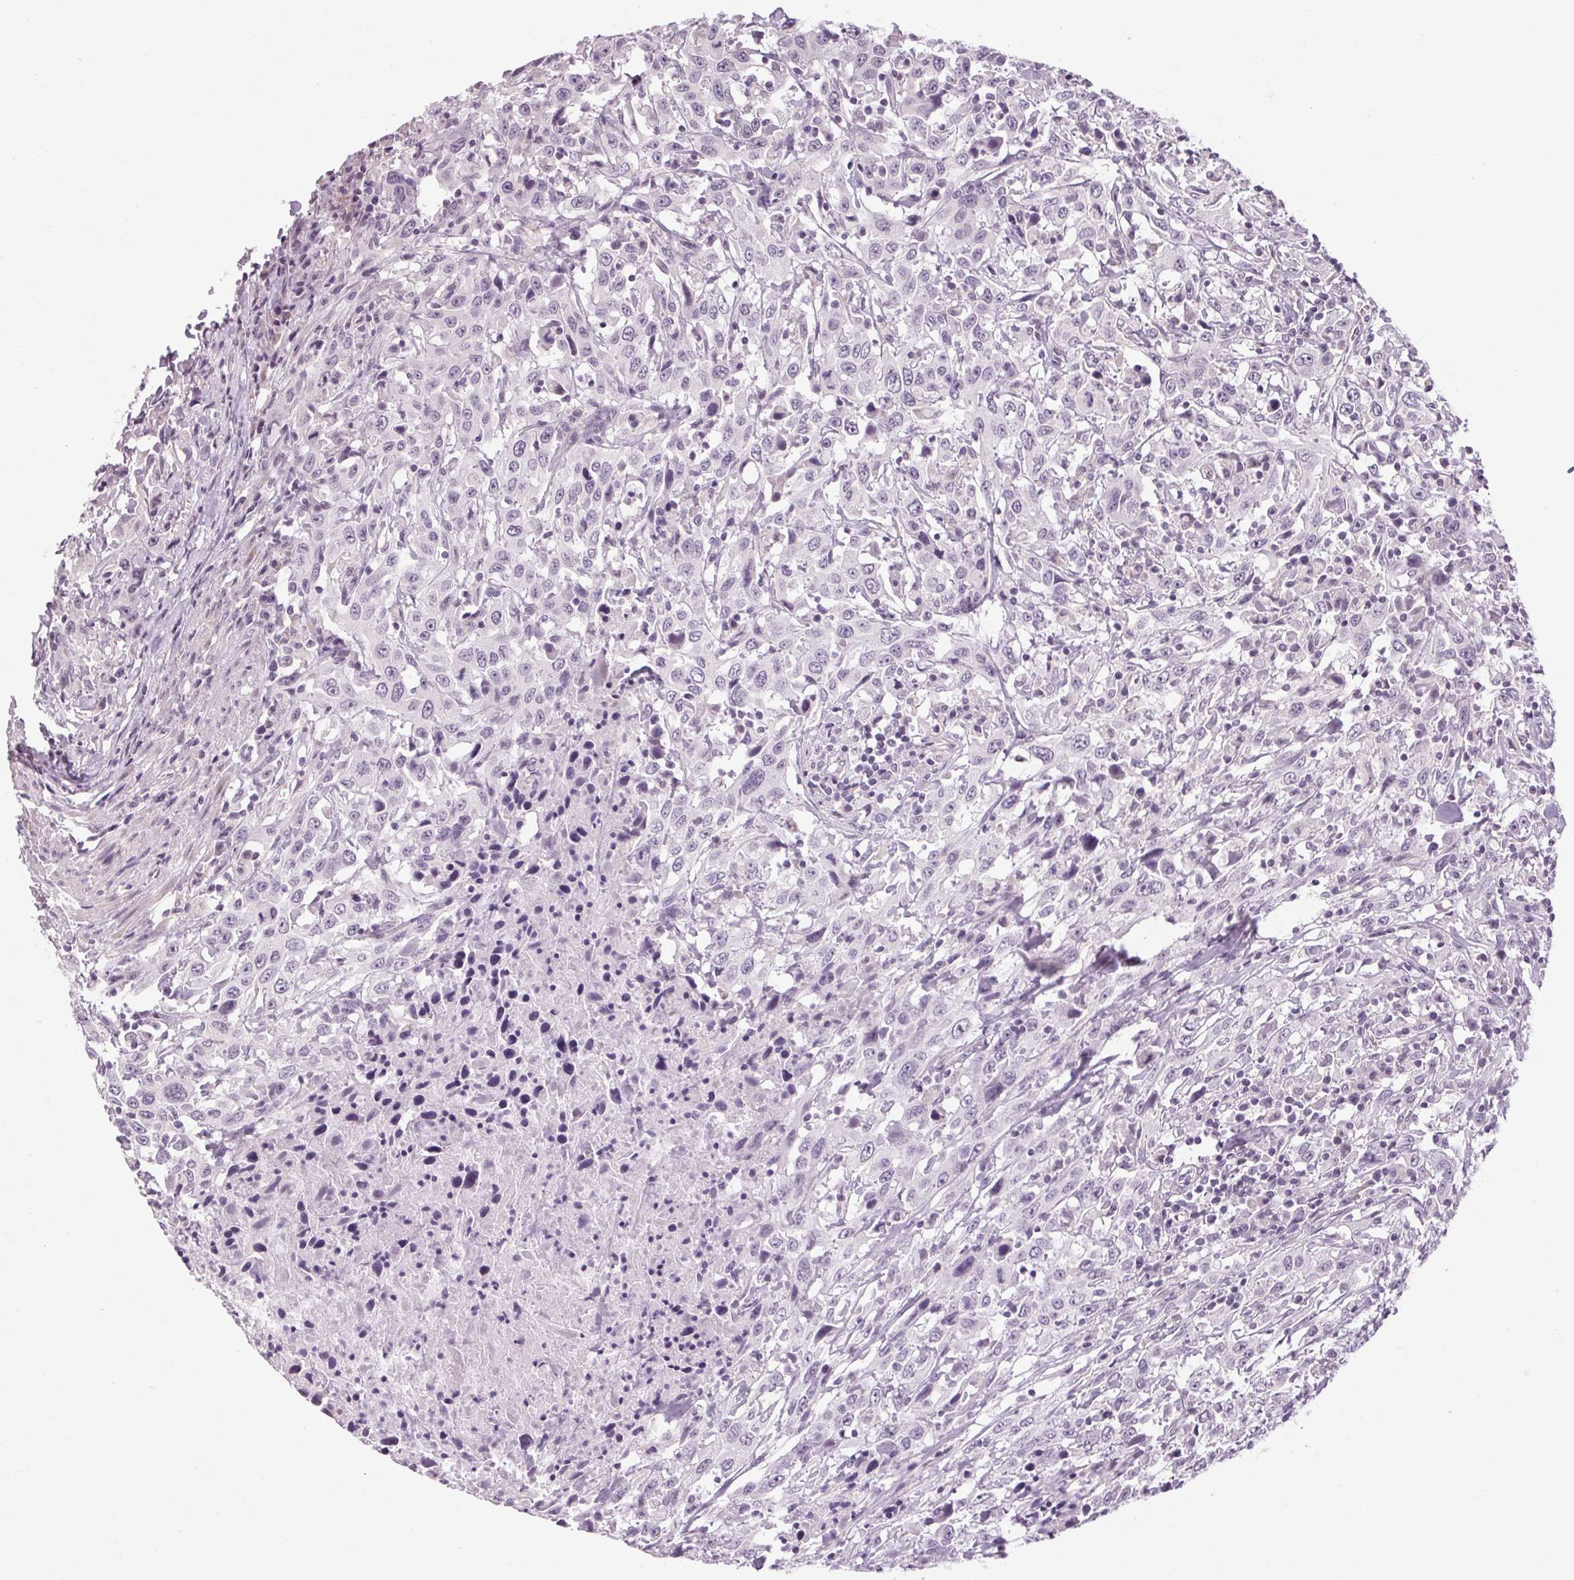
{"staining": {"intensity": "negative", "quantity": "none", "location": "none"}, "tissue": "urothelial cancer", "cell_type": "Tumor cells", "image_type": "cancer", "snomed": [{"axis": "morphology", "description": "Urothelial carcinoma, High grade"}, {"axis": "topography", "description": "Urinary bladder"}], "caption": "Protein analysis of urothelial cancer exhibits no significant positivity in tumor cells.", "gene": "KLHL40", "patient": {"sex": "male", "age": 61}}